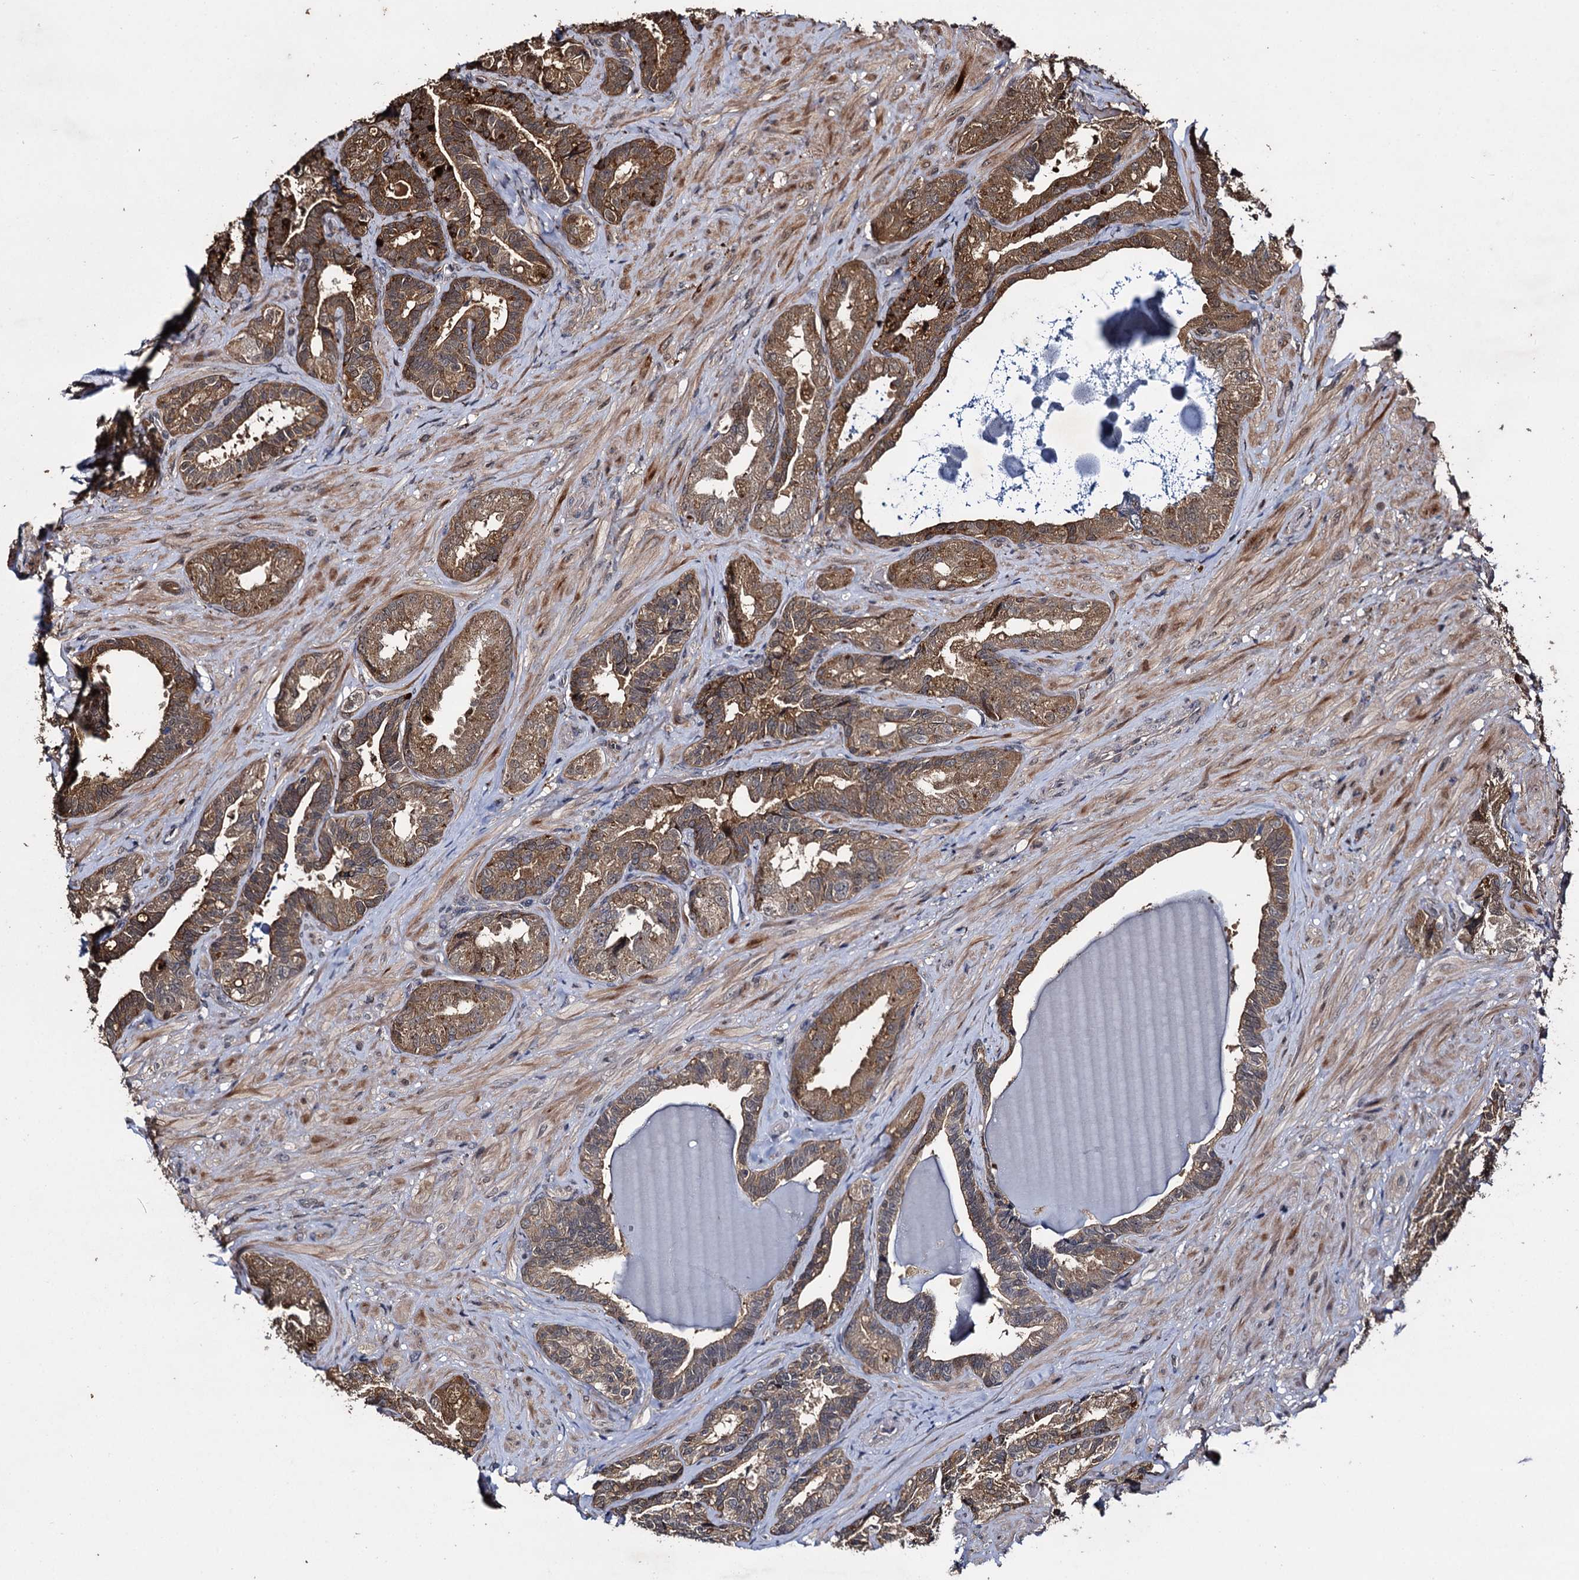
{"staining": {"intensity": "moderate", "quantity": ">75%", "location": "cytoplasmic/membranous"}, "tissue": "seminal vesicle", "cell_type": "Glandular cells", "image_type": "normal", "snomed": [{"axis": "morphology", "description": "Normal tissue, NOS"}, {"axis": "topography", "description": "Prostate and seminal vesicle, NOS"}, {"axis": "topography", "description": "Prostate"}, {"axis": "topography", "description": "Seminal veicle"}], "caption": "A high-resolution image shows IHC staining of normal seminal vesicle, which exhibits moderate cytoplasmic/membranous expression in approximately >75% of glandular cells.", "gene": "SLC46A3", "patient": {"sex": "male", "age": 67}}